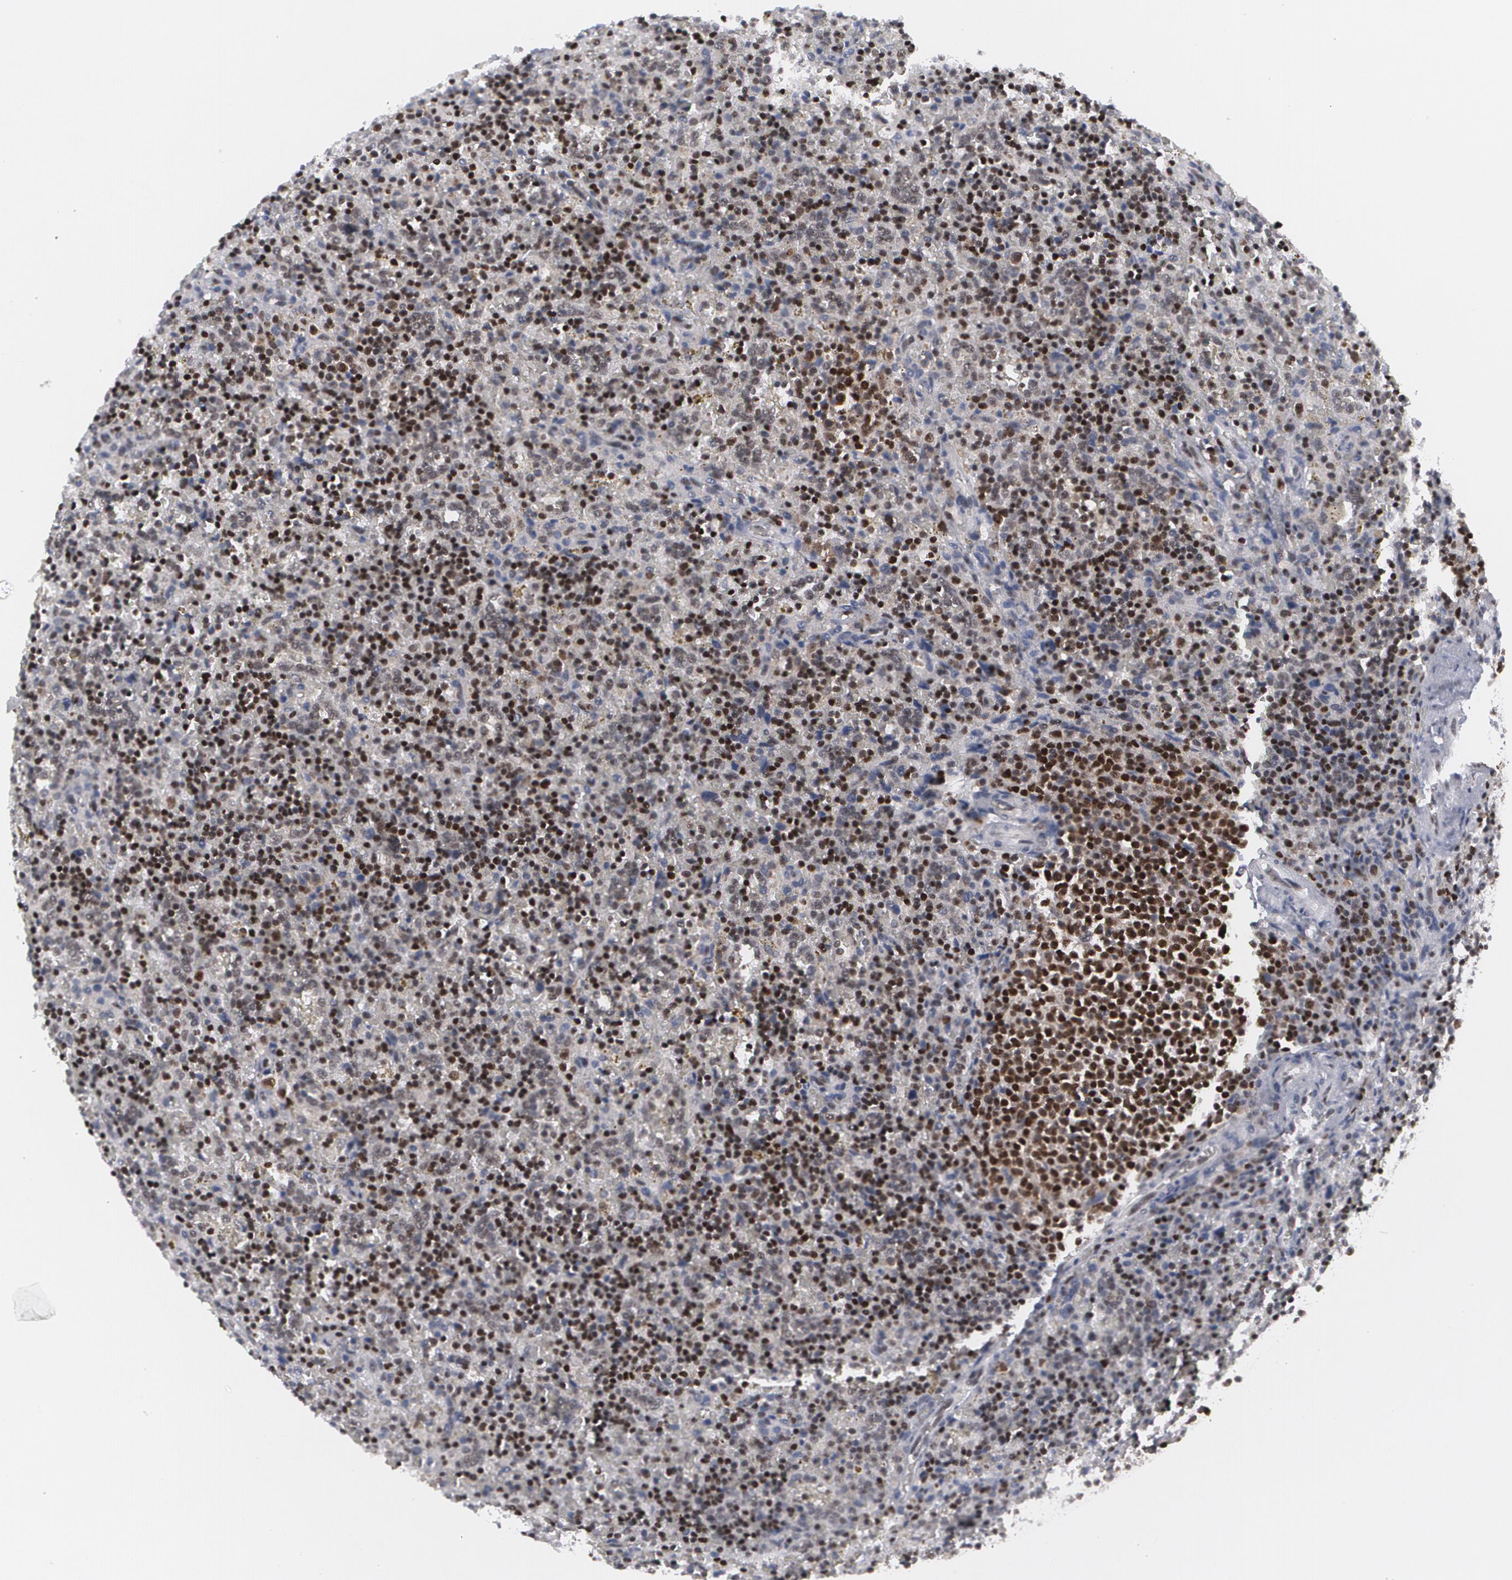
{"staining": {"intensity": "moderate", "quantity": "25%-75%", "location": "nuclear"}, "tissue": "lymphoma", "cell_type": "Tumor cells", "image_type": "cancer", "snomed": [{"axis": "morphology", "description": "Malignant lymphoma, non-Hodgkin's type, Low grade"}, {"axis": "topography", "description": "Spleen"}], "caption": "Immunohistochemical staining of low-grade malignant lymphoma, non-Hodgkin's type shows medium levels of moderate nuclear protein positivity in approximately 25%-75% of tumor cells.", "gene": "MCL1", "patient": {"sex": "male", "age": 67}}